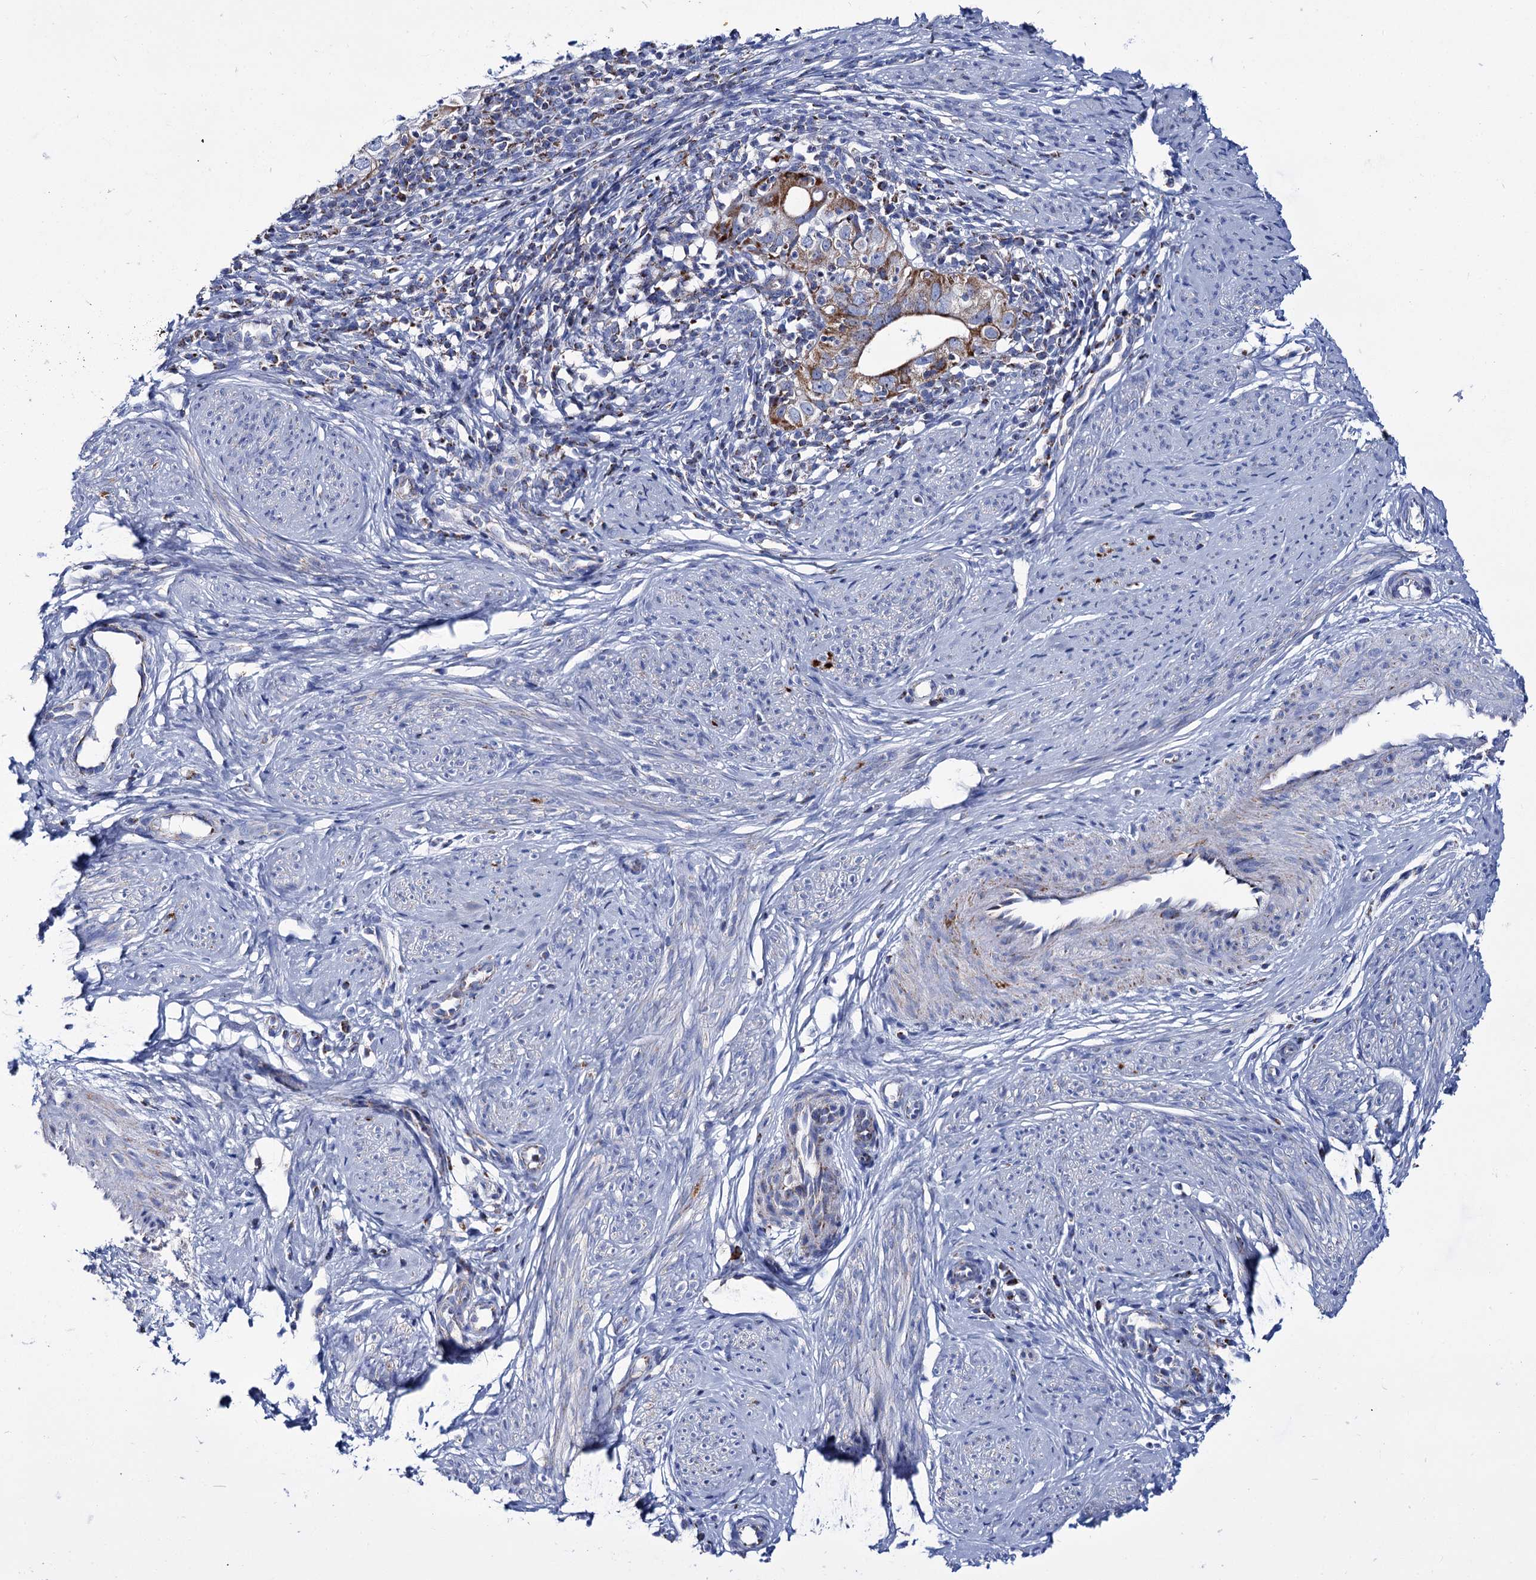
{"staining": {"intensity": "moderate", "quantity": ">75%", "location": "cytoplasmic/membranous"}, "tissue": "cervical cancer", "cell_type": "Tumor cells", "image_type": "cancer", "snomed": [{"axis": "morphology", "description": "Adenocarcinoma, NOS"}, {"axis": "topography", "description": "Cervix"}], "caption": "Brown immunohistochemical staining in cervical adenocarcinoma demonstrates moderate cytoplasmic/membranous positivity in about >75% of tumor cells.", "gene": "UBASH3B", "patient": {"sex": "female", "age": 36}}